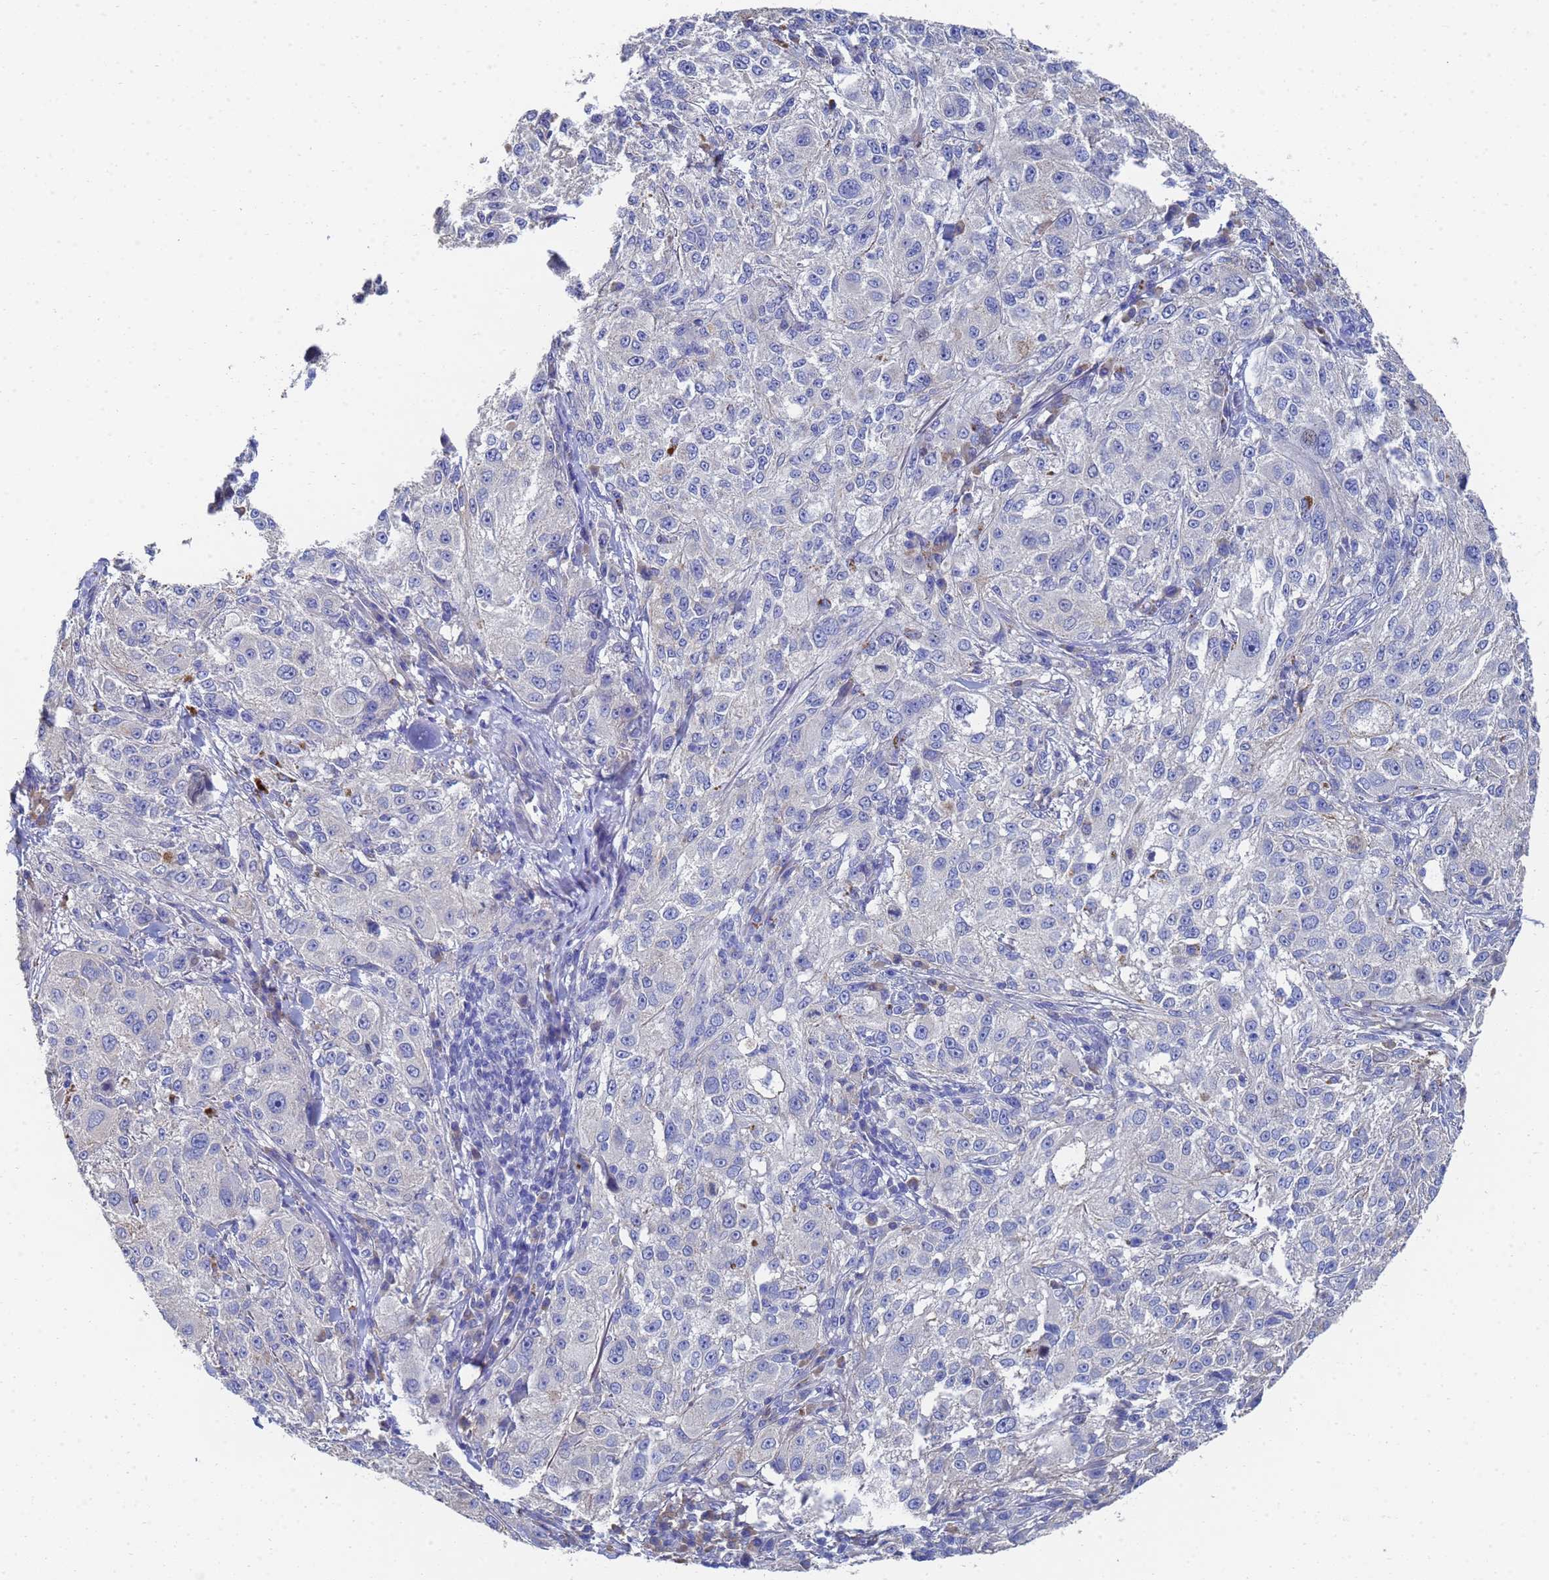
{"staining": {"intensity": "negative", "quantity": "none", "location": "none"}, "tissue": "melanoma", "cell_type": "Tumor cells", "image_type": "cancer", "snomed": [{"axis": "morphology", "description": "Necrosis, NOS"}, {"axis": "morphology", "description": "Malignant melanoma, NOS"}, {"axis": "topography", "description": "Skin"}], "caption": "DAB (3,3'-diaminobenzidine) immunohistochemical staining of melanoma reveals no significant staining in tumor cells.", "gene": "LBX2", "patient": {"sex": "female", "age": 87}}